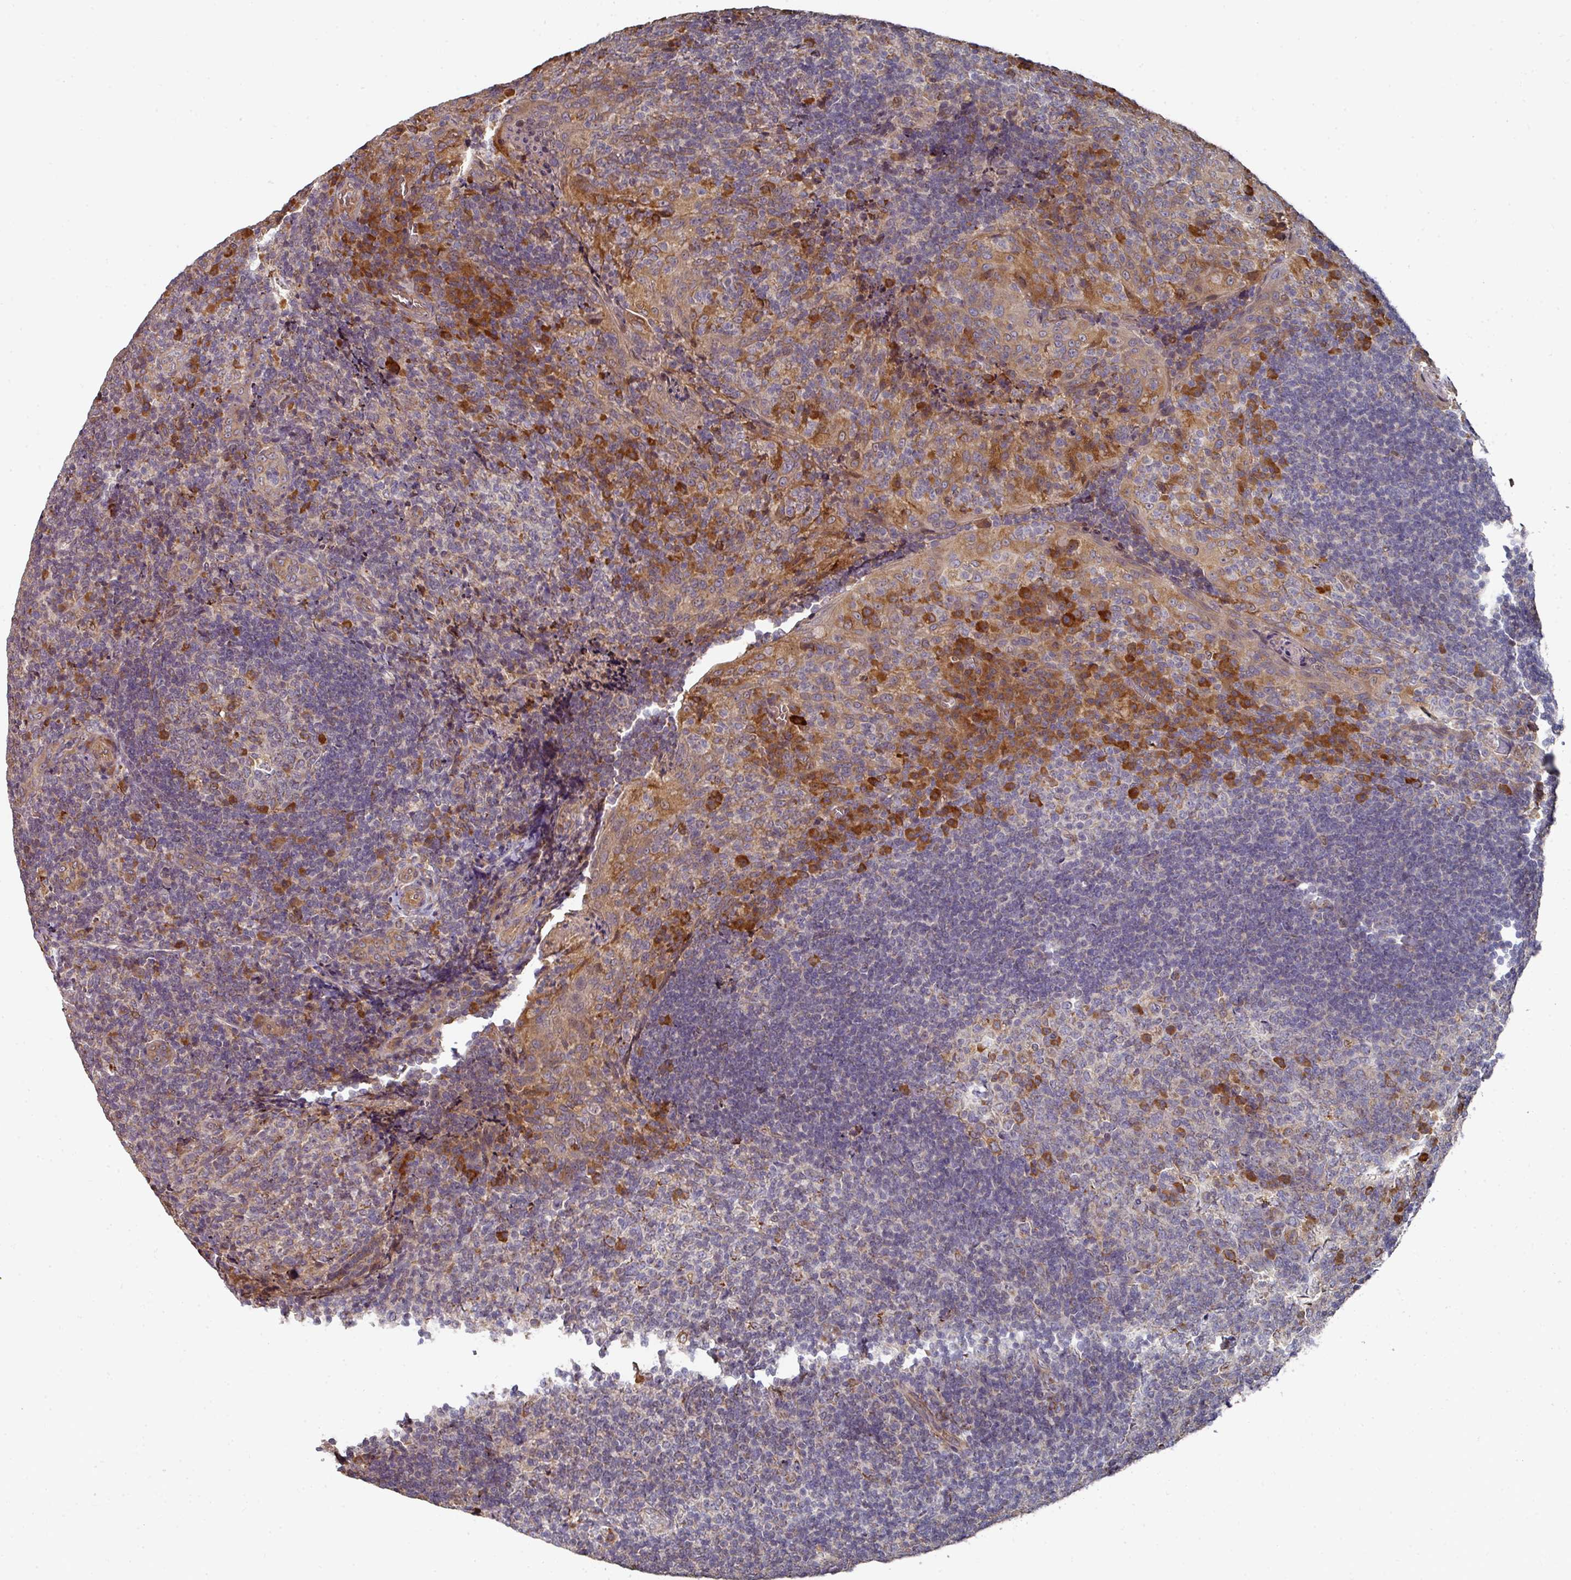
{"staining": {"intensity": "strong", "quantity": "<25%", "location": "cytoplasmic/membranous"}, "tissue": "tonsil", "cell_type": "Germinal center cells", "image_type": "normal", "snomed": [{"axis": "morphology", "description": "Normal tissue, NOS"}, {"axis": "topography", "description": "Tonsil"}], "caption": "Immunohistochemical staining of benign tonsil shows <25% levels of strong cytoplasmic/membranous protein staining in approximately <25% of germinal center cells. The protein of interest is stained brown, and the nuclei are stained in blue (DAB IHC with brightfield microscopy, high magnification).", "gene": "EDEM2", "patient": {"sex": "male", "age": 17}}